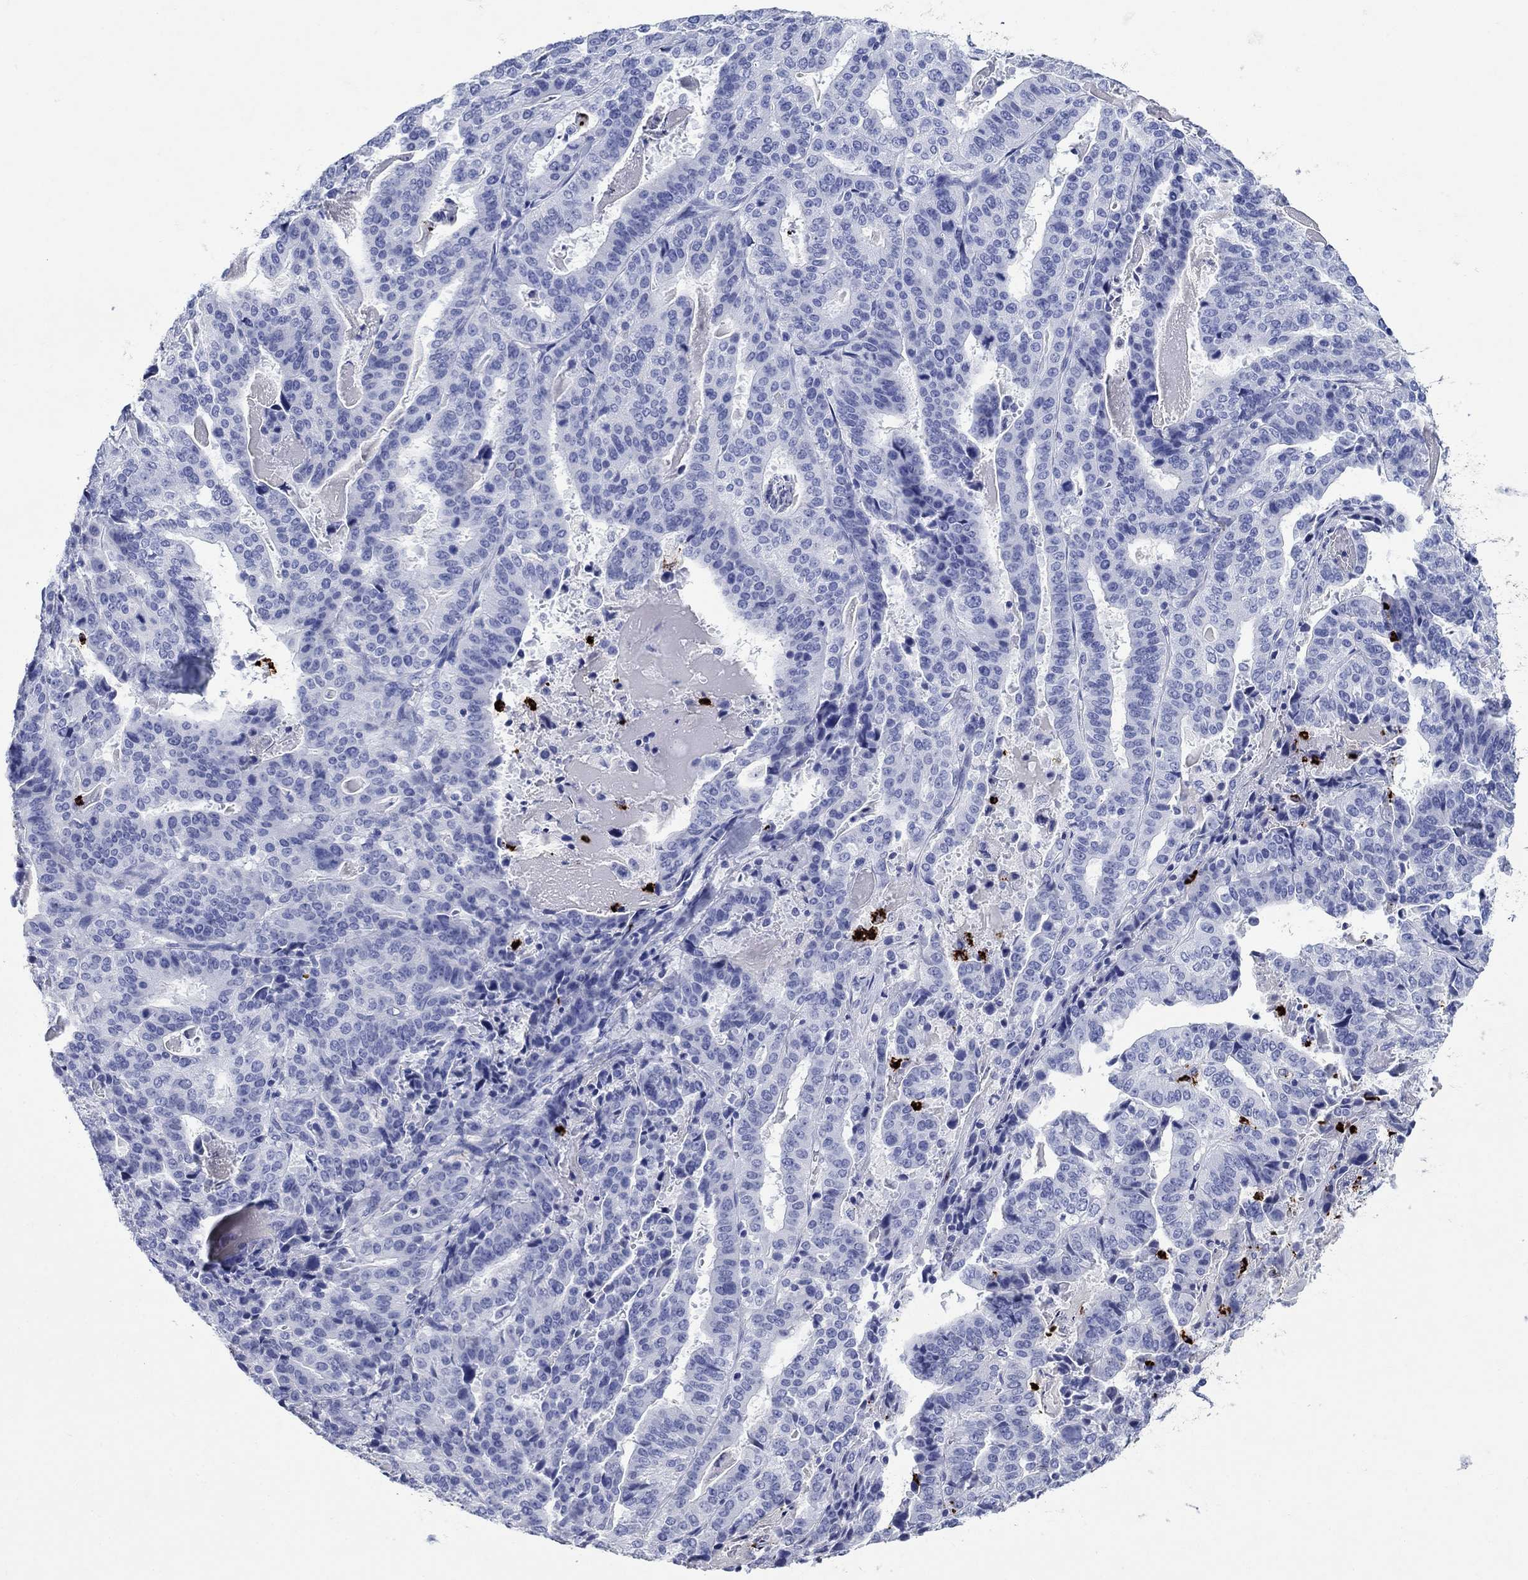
{"staining": {"intensity": "negative", "quantity": "none", "location": "none"}, "tissue": "stomach cancer", "cell_type": "Tumor cells", "image_type": "cancer", "snomed": [{"axis": "morphology", "description": "Adenocarcinoma, NOS"}, {"axis": "topography", "description": "Stomach"}], "caption": "Tumor cells are negative for protein expression in human adenocarcinoma (stomach).", "gene": "AZU1", "patient": {"sex": "male", "age": 48}}